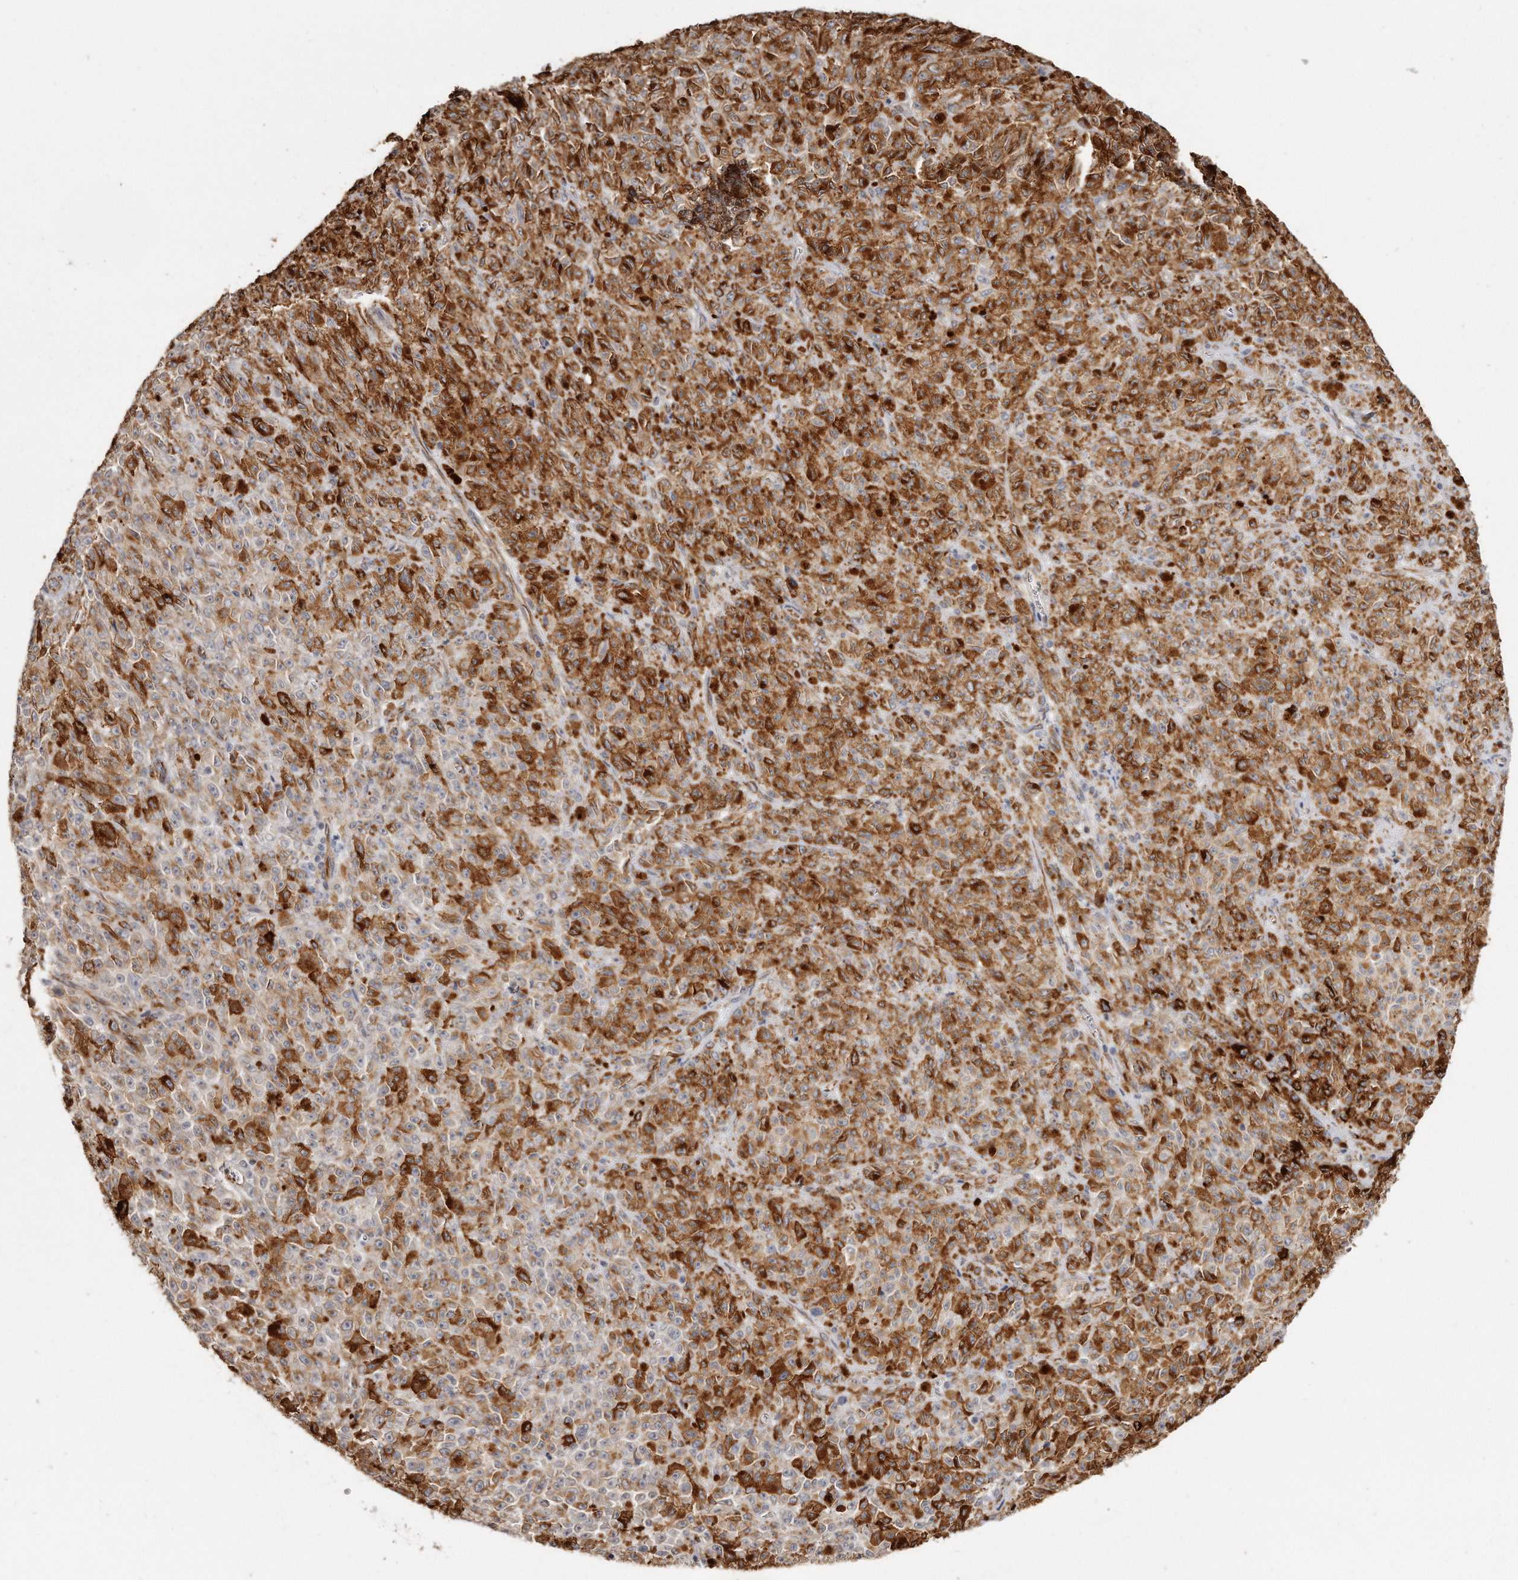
{"staining": {"intensity": "moderate", "quantity": ">75%", "location": "cytoplasmic/membranous"}, "tissue": "melanoma", "cell_type": "Tumor cells", "image_type": "cancer", "snomed": [{"axis": "morphology", "description": "Malignant melanoma, NOS"}, {"axis": "topography", "description": "Skin"}], "caption": "Melanoma stained with immunohistochemistry shows moderate cytoplasmic/membranous staining in approximately >75% of tumor cells. The staining was performed using DAB (3,3'-diaminobenzidine) to visualize the protein expression in brown, while the nuclei were stained in blue with hematoxylin (Magnification: 20x).", "gene": "ZYG11A", "patient": {"sex": "female", "age": 82}}